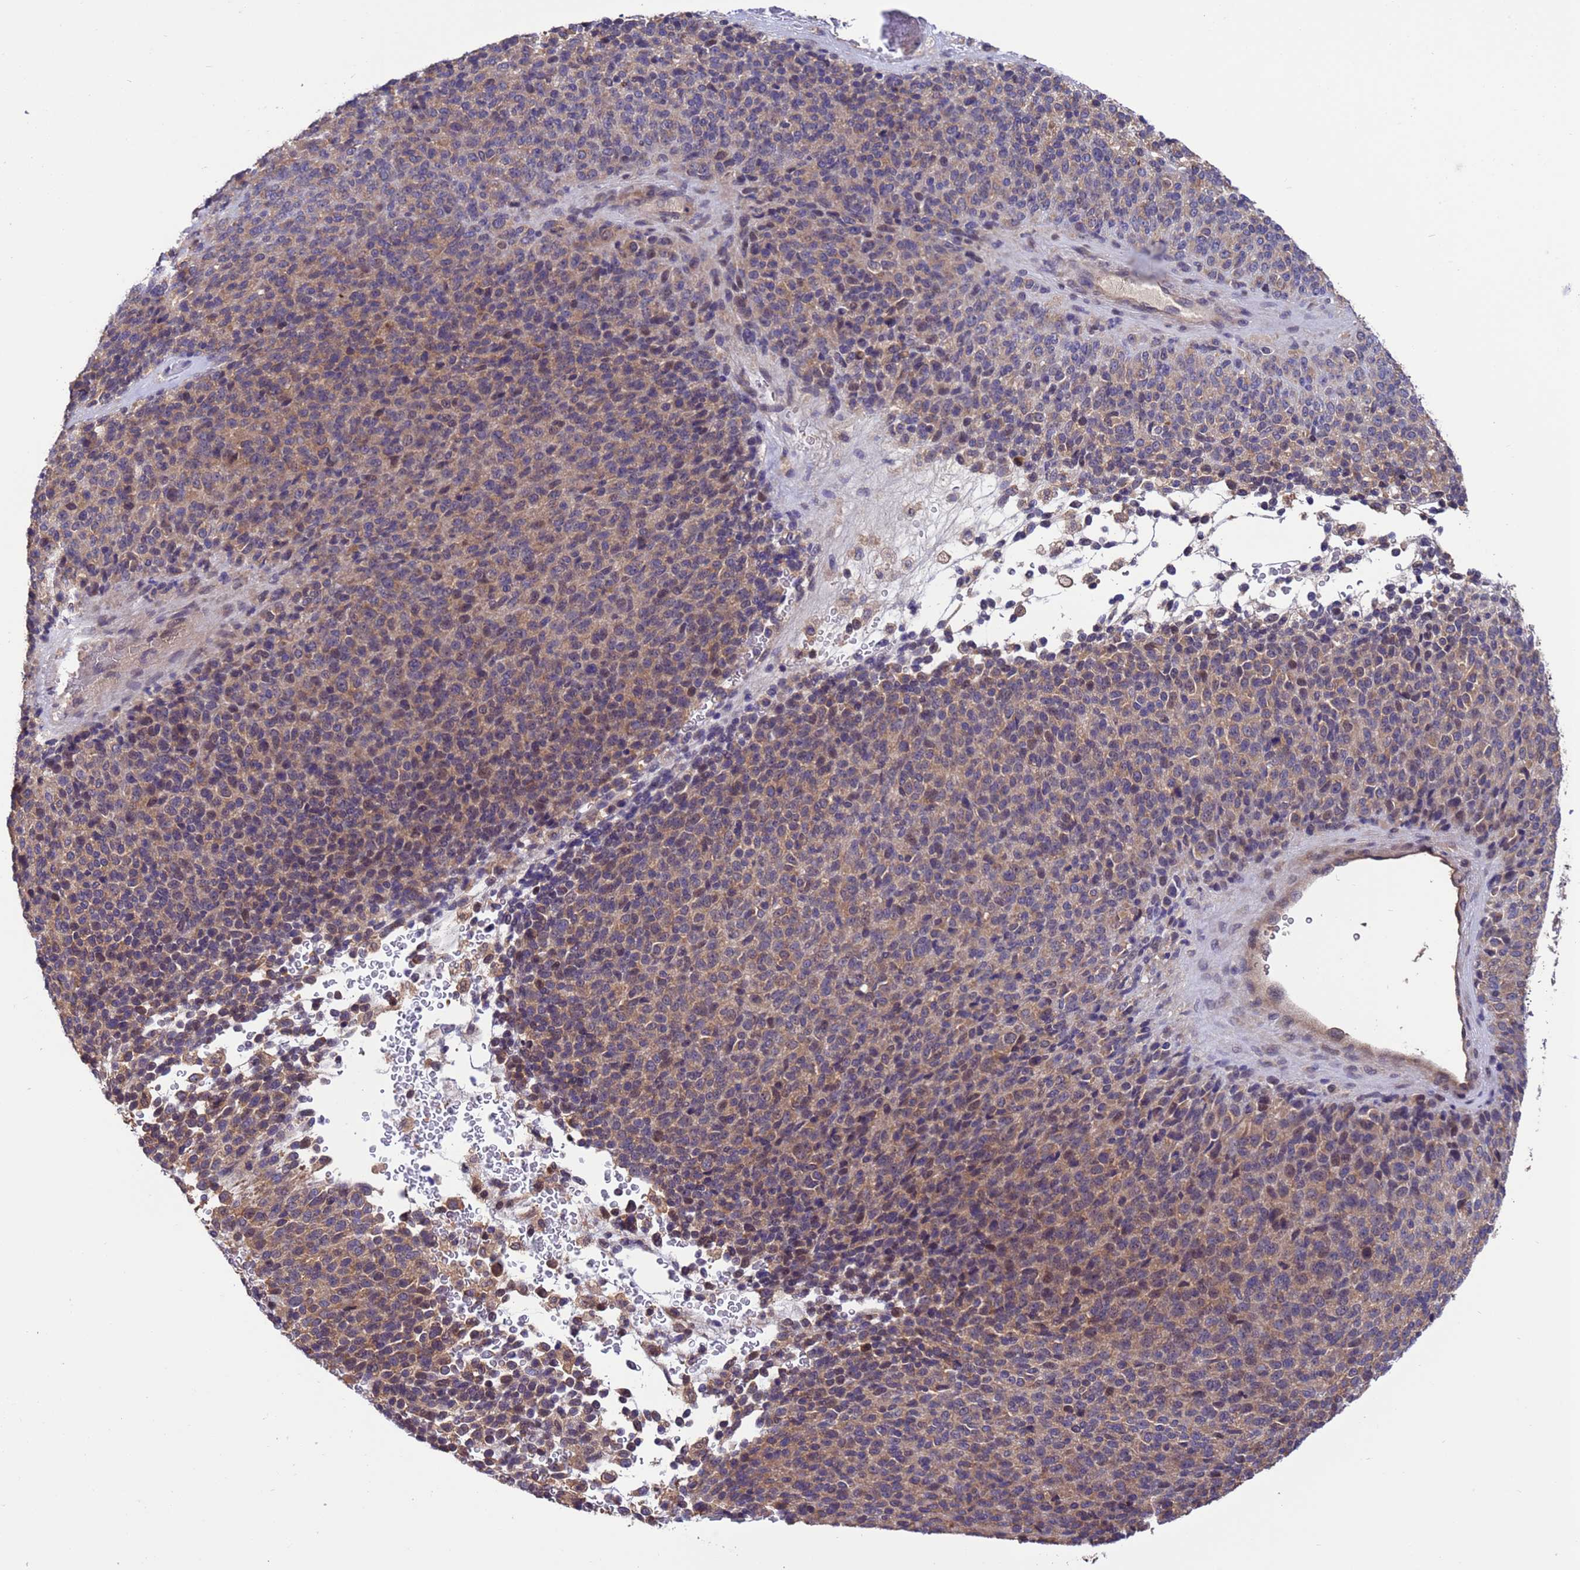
{"staining": {"intensity": "weak", "quantity": ">75%", "location": "cytoplasmic/membranous"}, "tissue": "melanoma", "cell_type": "Tumor cells", "image_type": "cancer", "snomed": [{"axis": "morphology", "description": "Malignant melanoma, Metastatic site"}, {"axis": "topography", "description": "Brain"}], "caption": "DAB (3,3'-diaminobenzidine) immunohistochemical staining of melanoma shows weak cytoplasmic/membranous protein expression in about >75% of tumor cells.", "gene": "ZFP69B", "patient": {"sex": "female", "age": 56}}